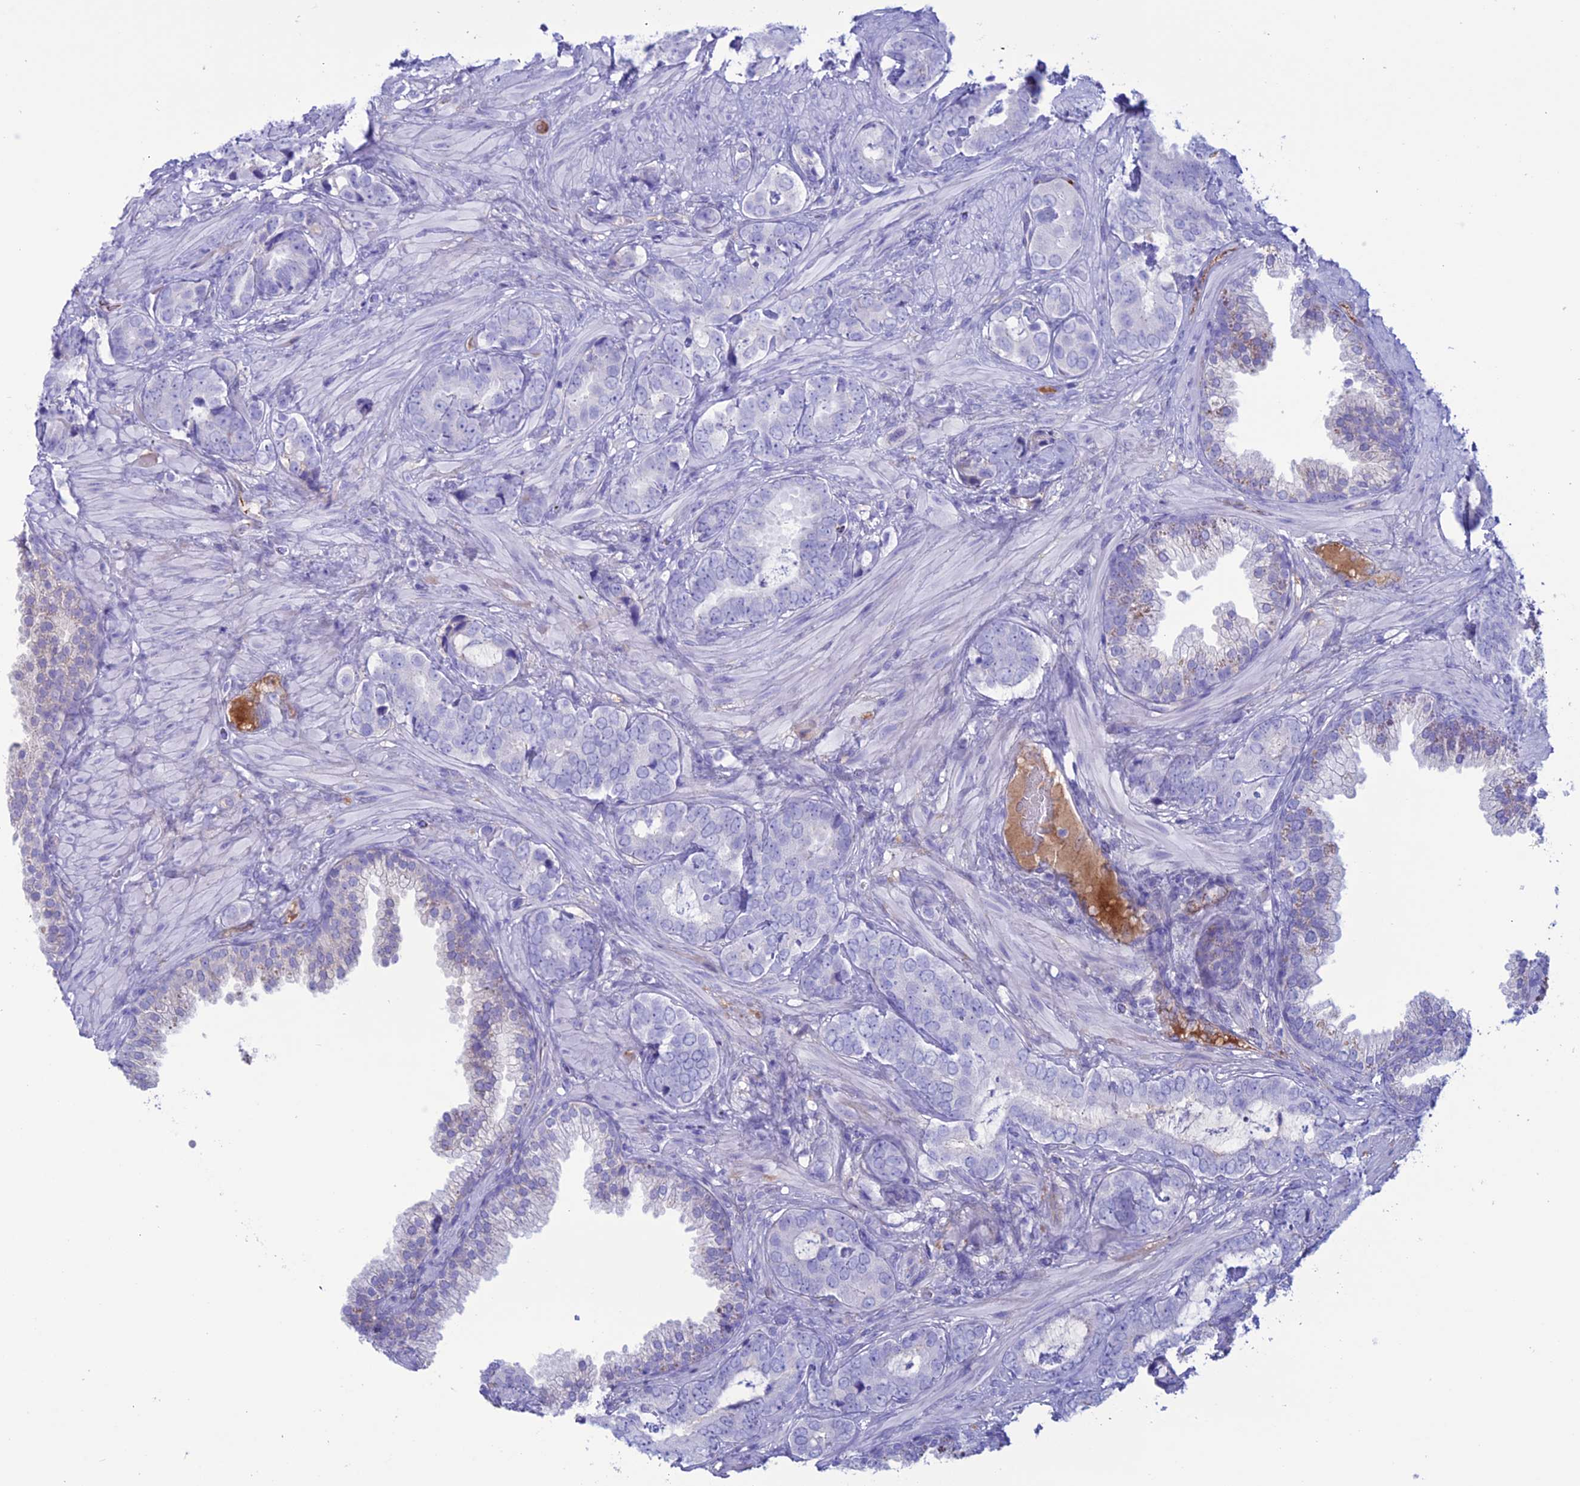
{"staining": {"intensity": "negative", "quantity": "none", "location": "none"}, "tissue": "prostate cancer", "cell_type": "Tumor cells", "image_type": "cancer", "snomed": [{"axis": "morphology", "description": "Adenocarcinoma, High grade"}, {"axis": "topography", "description": "Prostate"}], "caption": "A histopathology image of adenocarcinoma (high-grade) (prostate) stained for a protein exhibits no brown staining in tumor cells.", "gene": "CDC42EP5", "patient": {"sex": "male", "age": 71}}